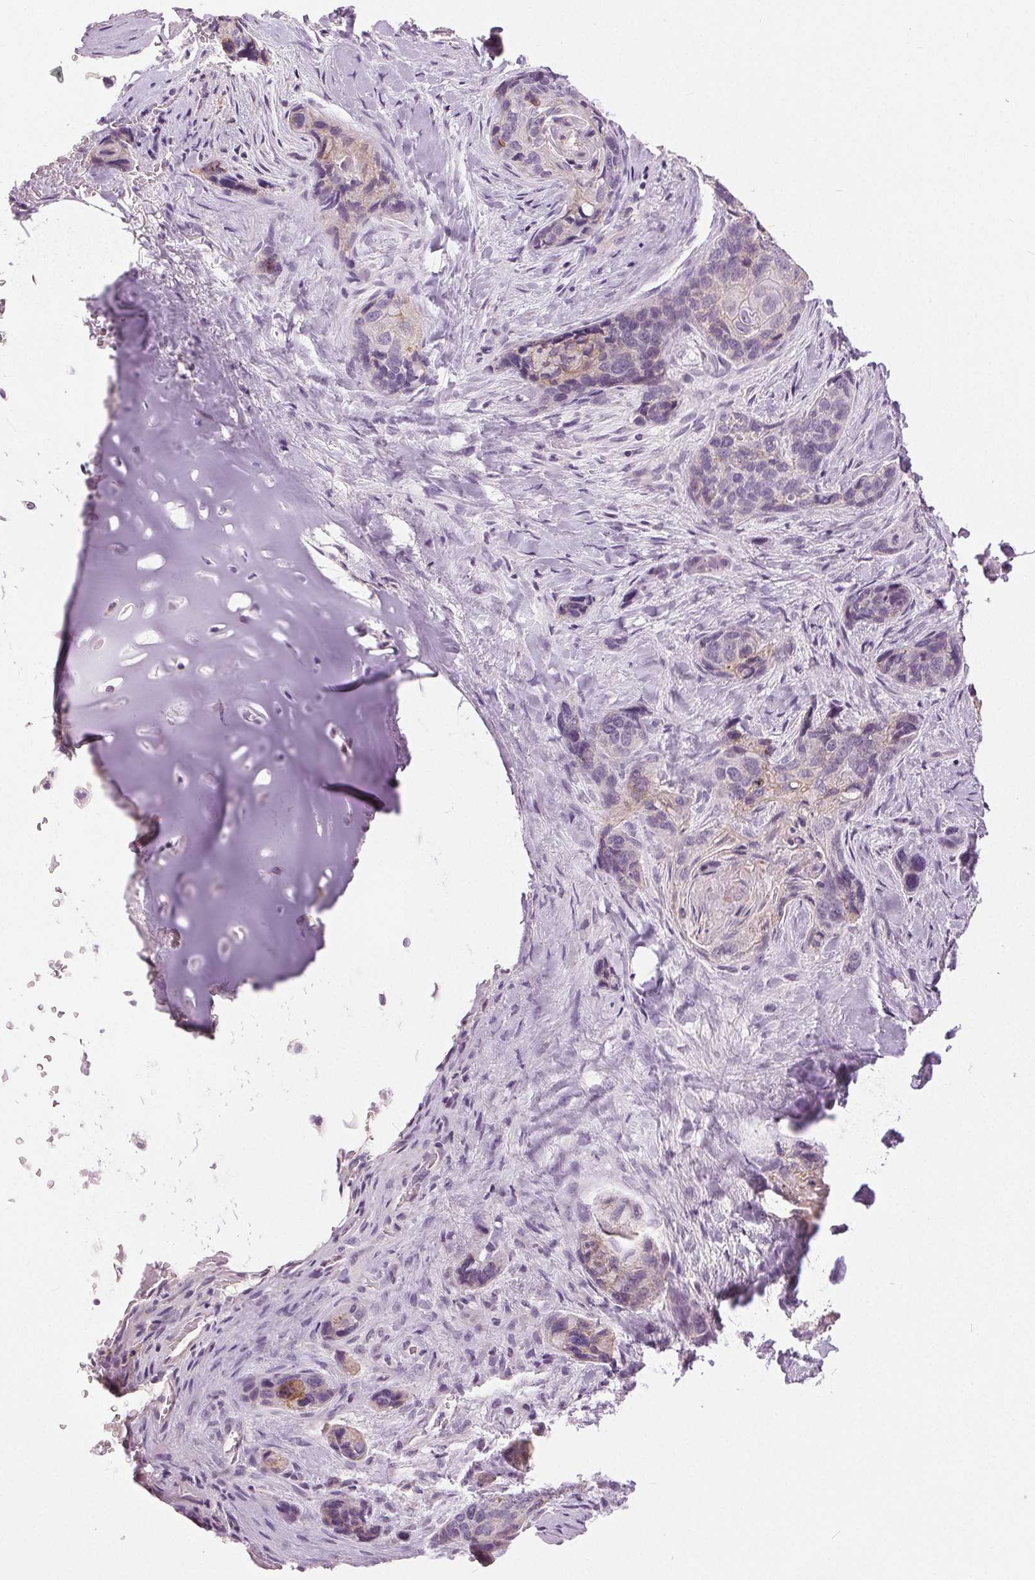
{"staining": {"intensity": "negative", "quantity": "none", "location": "none"}, "tissue": "lung cancer", "cell_type": "Tumor cells", "image_type": "cancer", "snomed": [{"axis": "morphology", "description": "Squamous cell carcinoma, NOS"}, {"axis": "morphology", "description": "Squamous cell carcinoma, metastatic, NOS"}, {"axis": "topography", "description": "Lymph node"}, {"axis": "topography", "description": "Lung"}], "caption": "DAB immunohistochemical staining of metastatic squamous cell carcinoma (lung) demonstrates no significant staining in tumor cells. (DAB immunohistochemistry with hematoxylin counter stain).", "gene": "DSG3", "patient": {"sex": "male", "age": 41}}